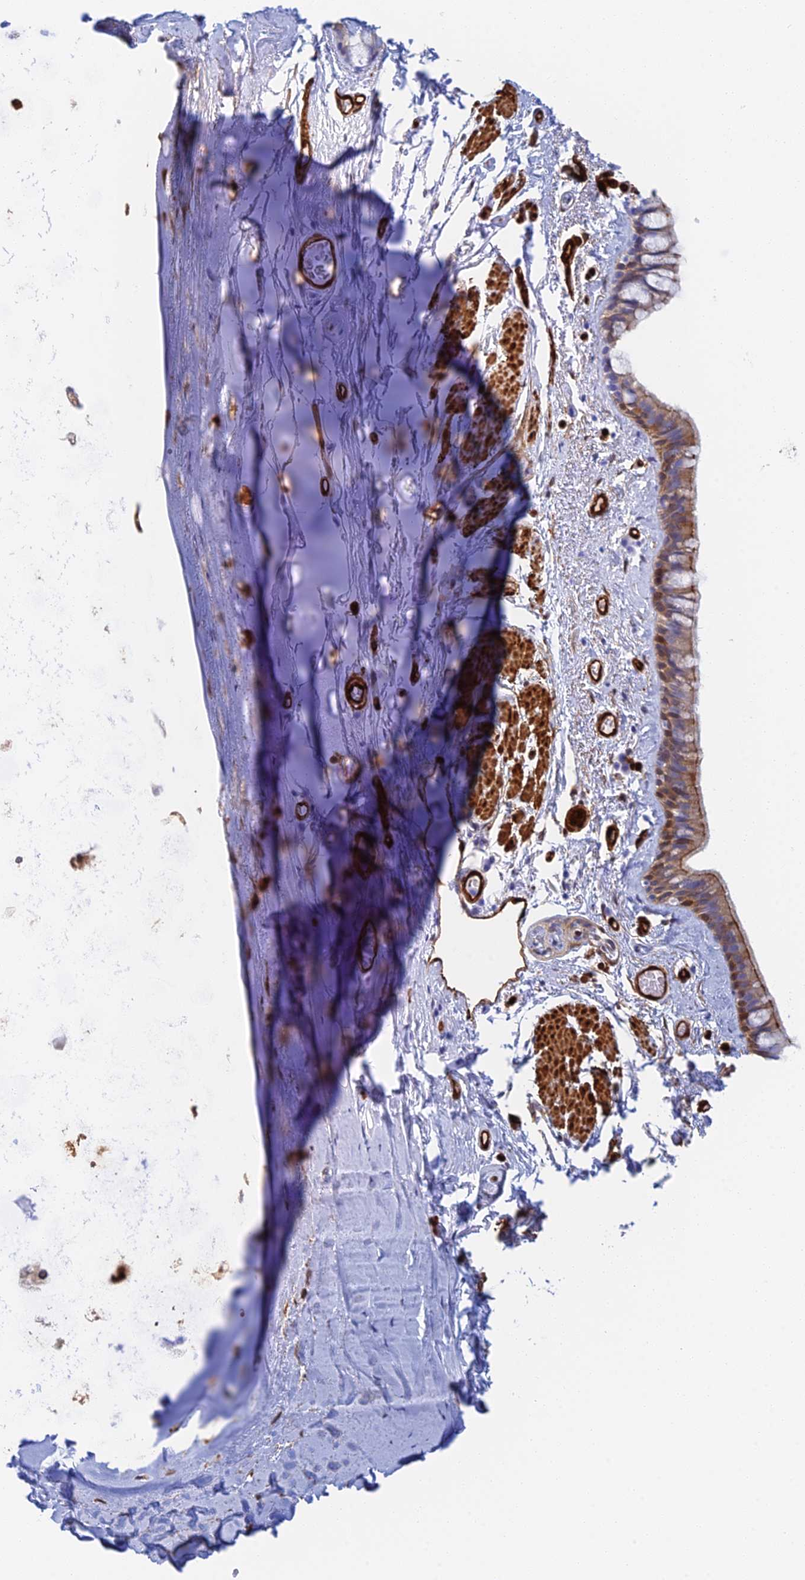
{"staining": {"intensity": "moderate", "quantity": "25%-75%", "location": "cytoplasmic/membranous"}, "tissue": "bronchus", "cell_type": "Respiratory epithelial cells", "image_type": "normal", "snomed": [{"axis": "morphology", "description": "Normal tissue, NOS"}, {"axis": "topography", "description": "Cartilage tissue"}], "caption": "Unremarkable bronchus reveals moderate cytoplasmic/membranous positivity in approximately 25%-75% of respiratory epithelial cells, visualized by immunohistochemistry. The protein is shown in brown color, while the nuclei are stained blue.", "gene": "CRIP2", "patient": {"sex": "male", "age": 63}}